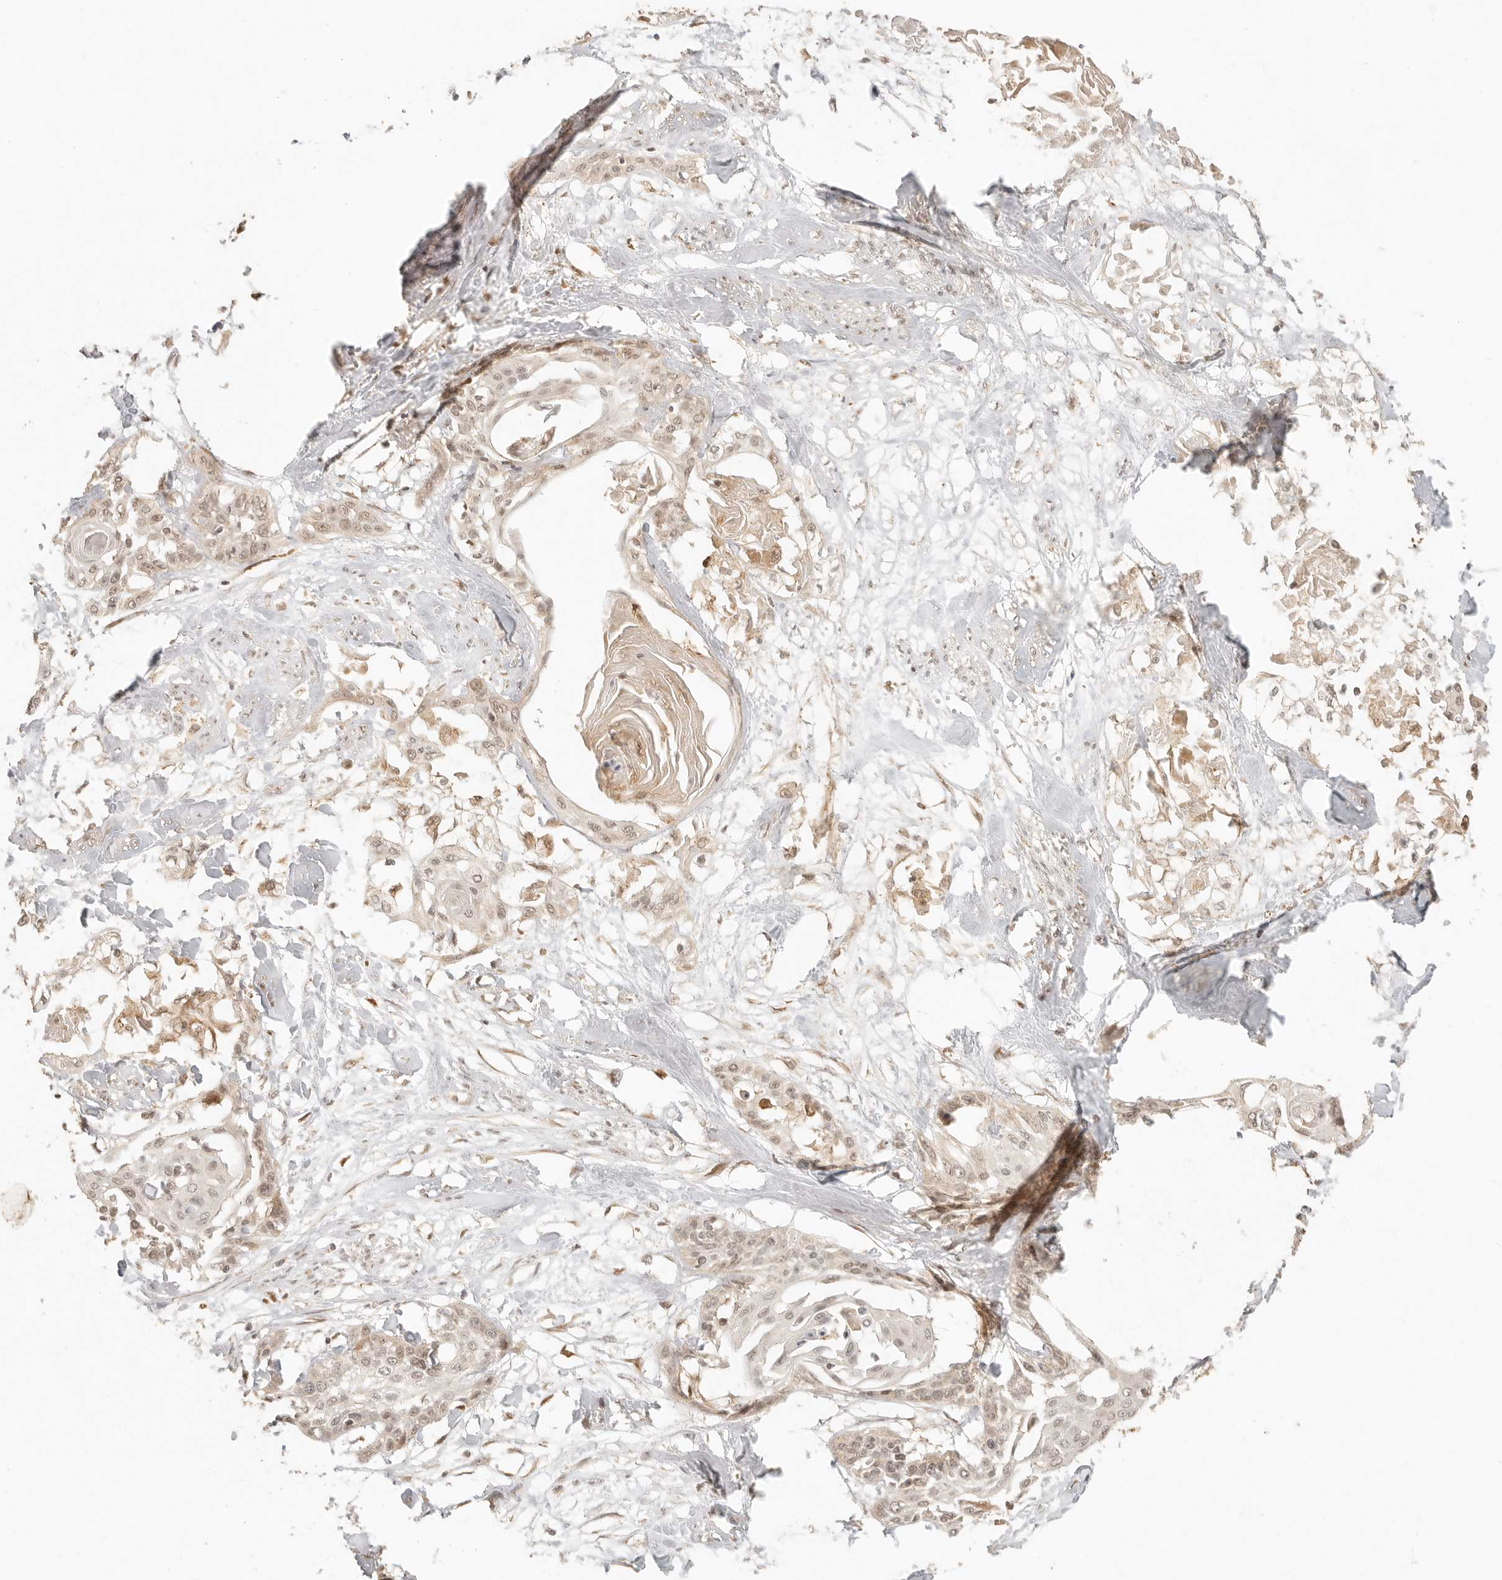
{"staining": {"intensity": "weak", "quantity": ">75%", "location": "cytoplasmic/membranous,nuclear"}, "tissue": "cervical cancer", "cell_type": "Tumor cells", "image_type": "cancer", "snomed": [{"axis": "morphology", "description": "Squamous cell carcinoma, NOS"}, {"axis": "topography", "description": "Cervix"}], "caption": "Cervical cancer stained with a protein marker reveals weak staining in tumor cells.", "gene": "INTS11", "patient": {"sex": "female", "age": 57}}